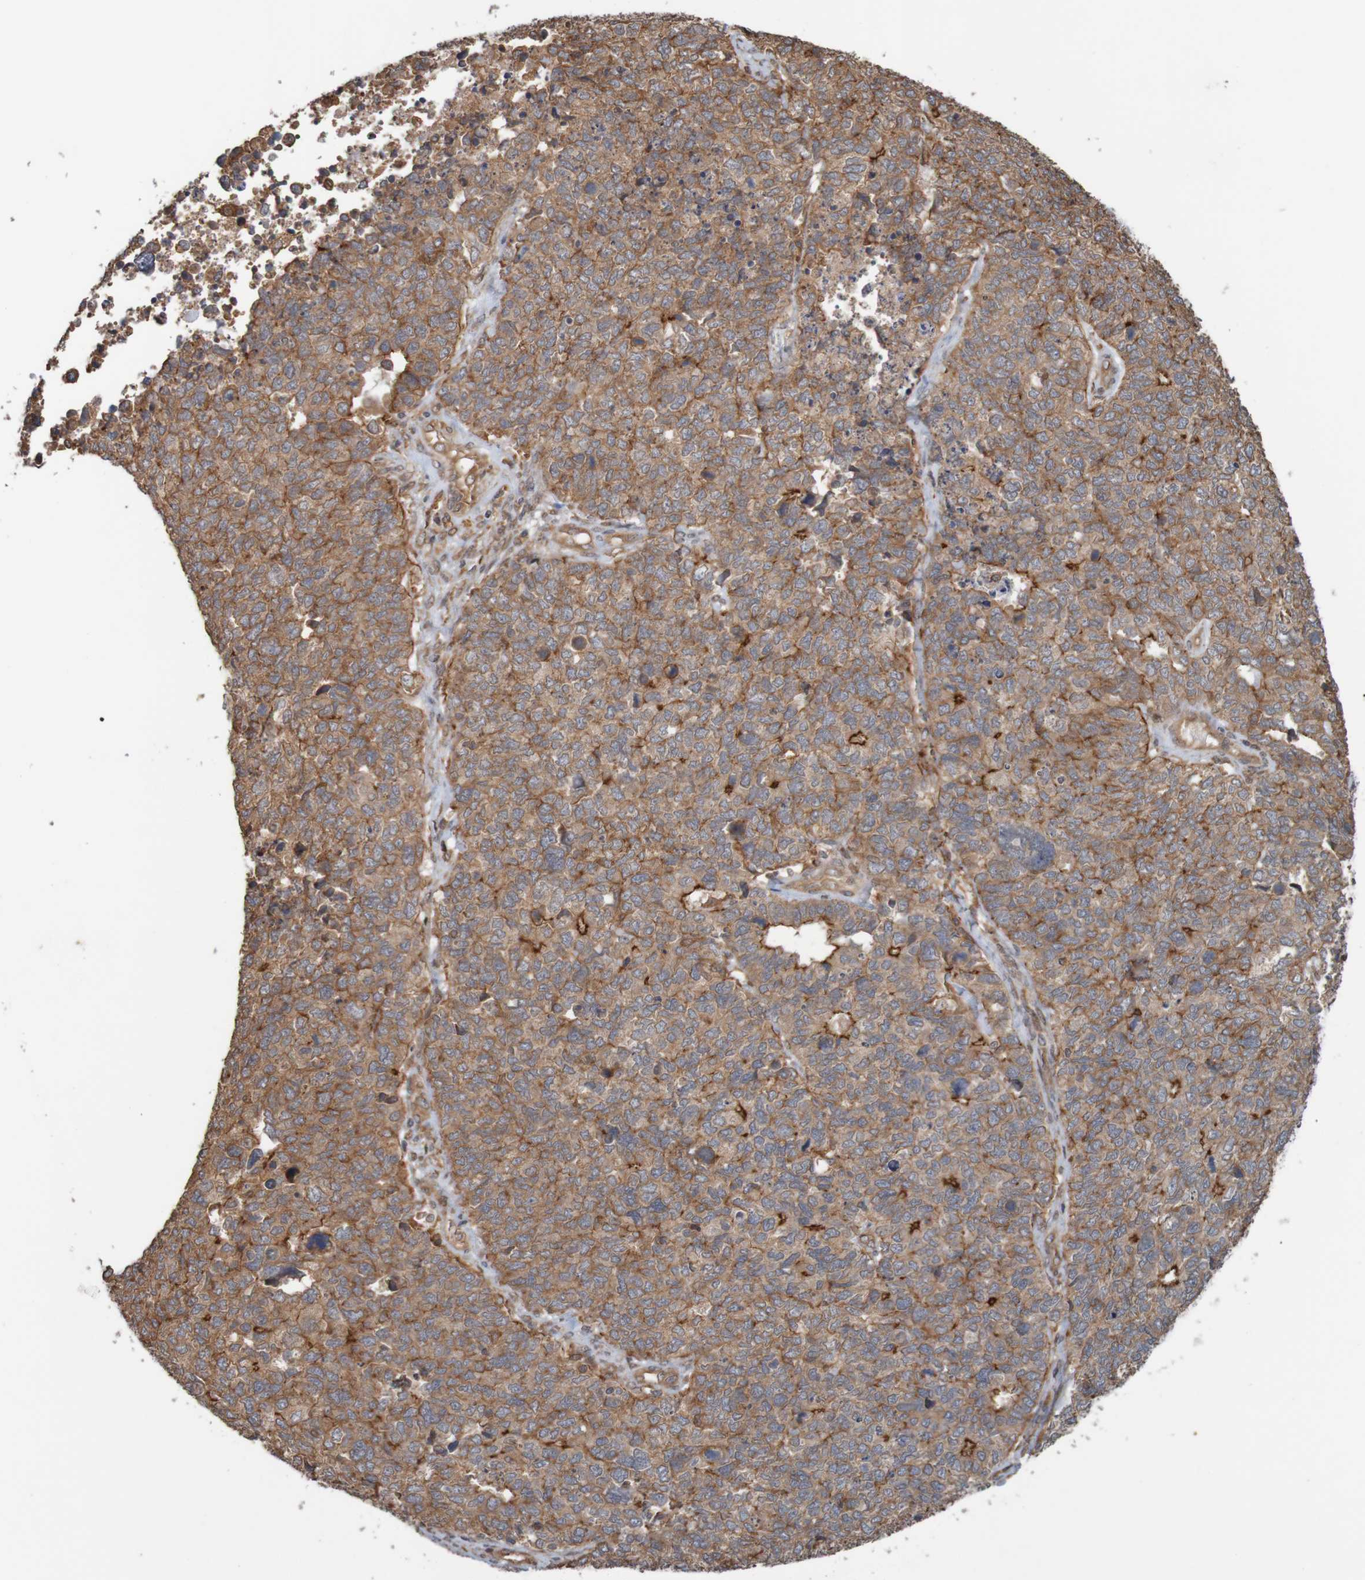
{"staining": {"intensity": "moderate", "quantity": ">75%", "location": "cytoplasmic/membranous"}, "tissue": "cervical cancer", "cell_type": "Tumor cells", "image_type": "cancer", "snomed": [{"axis": "morphology", "description": "Squamous cell carcinoma, NOS"}, {"axis": "topography", "description": "Cervix"}], "caption": "The photomicrograph shows staining of cervical cancer, revealing moderate cytoplasmic/membranous protein expression (brown color) within tumor cells.", "gene": "ARHGEF11", "patient": {"sex": "female", "age": 63}}